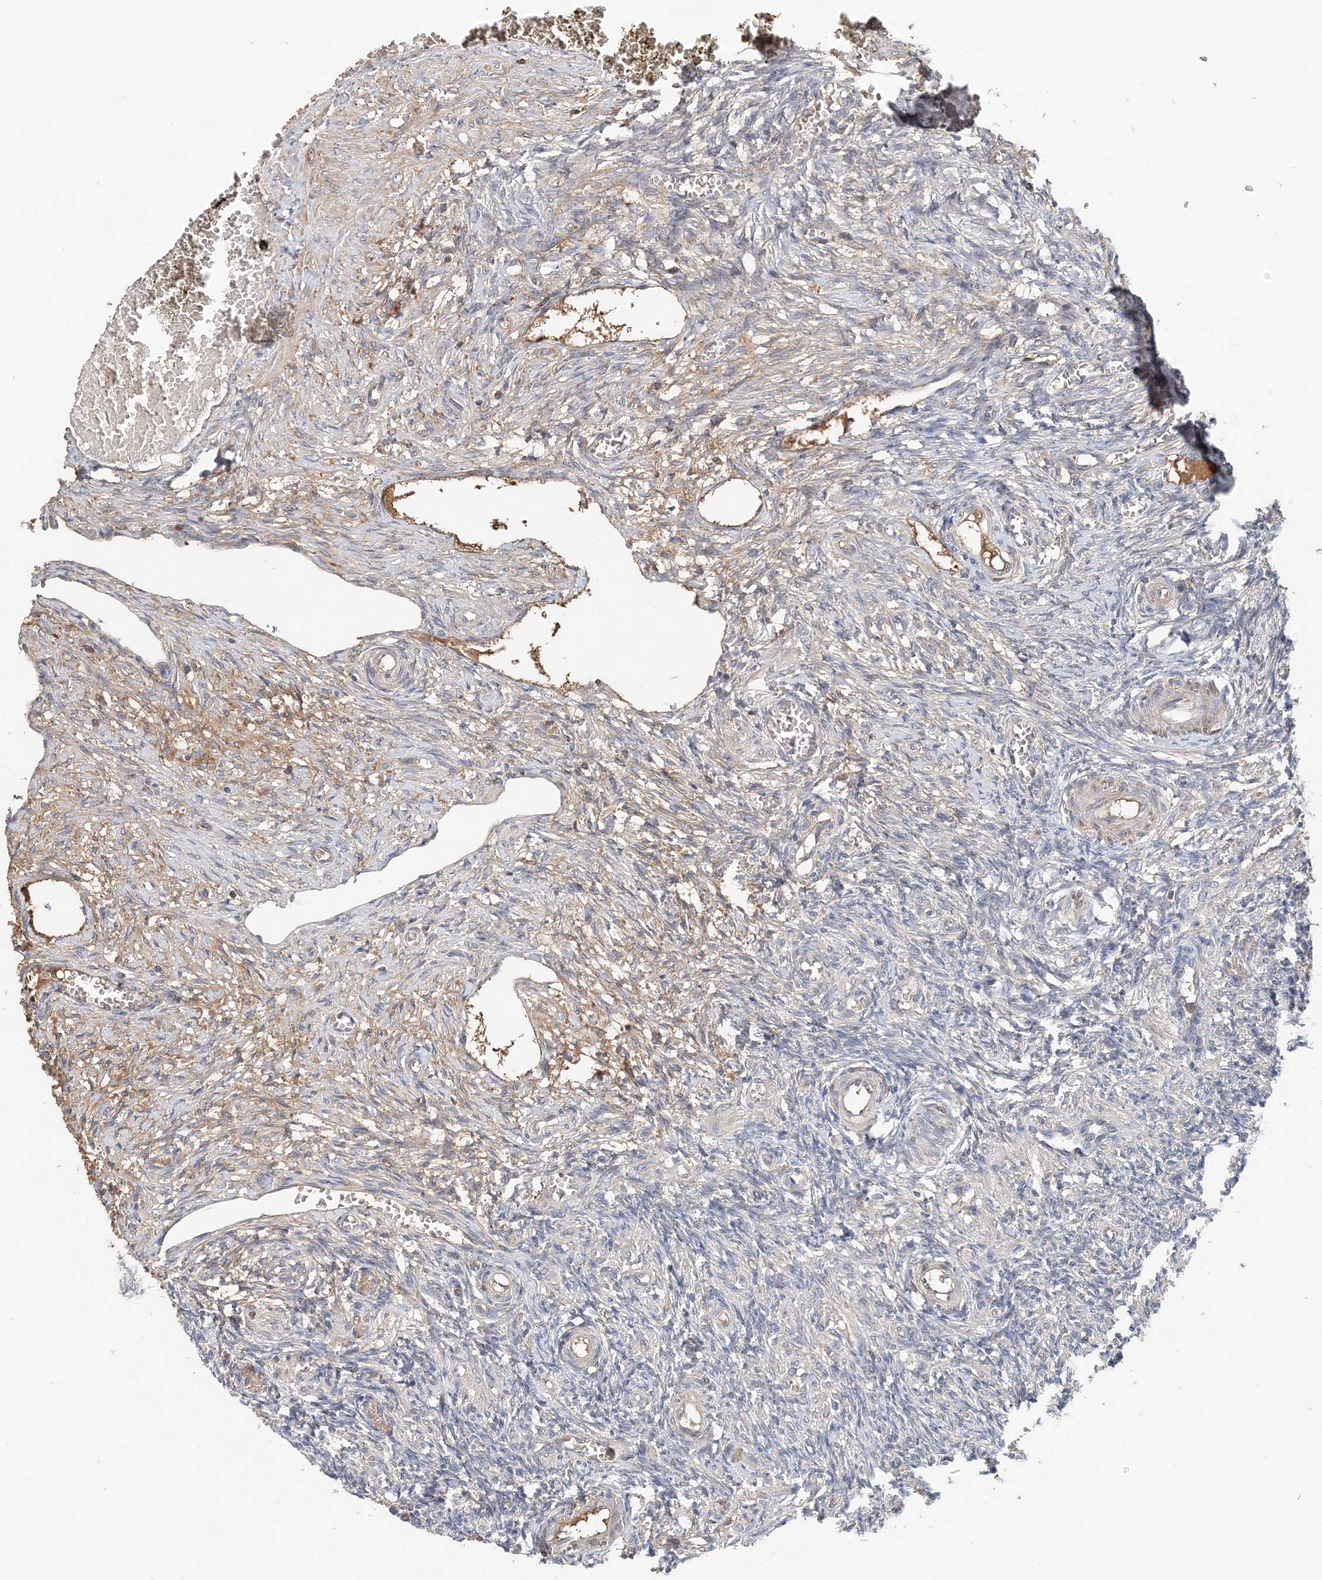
{"staining": {"intensity": "negative", "quantity": "none", "location": "none"}, "tissue": "ovary", "cell_type": "Ovarian stroma cells", "image_type": "normal", "snomed": [{"axis": "morphology", "description": "Normal tissue, NOS"}, {"axis": "topography", "description": "Ovary"}], "caption": "Immunohistochemistry (IHC) image of benign human ovary stained for a protein (brown), which exhibits no expression in ovarian stroma cells.", "gene": "SYCP3", "patient": {"sex": "female", "age": 27}}